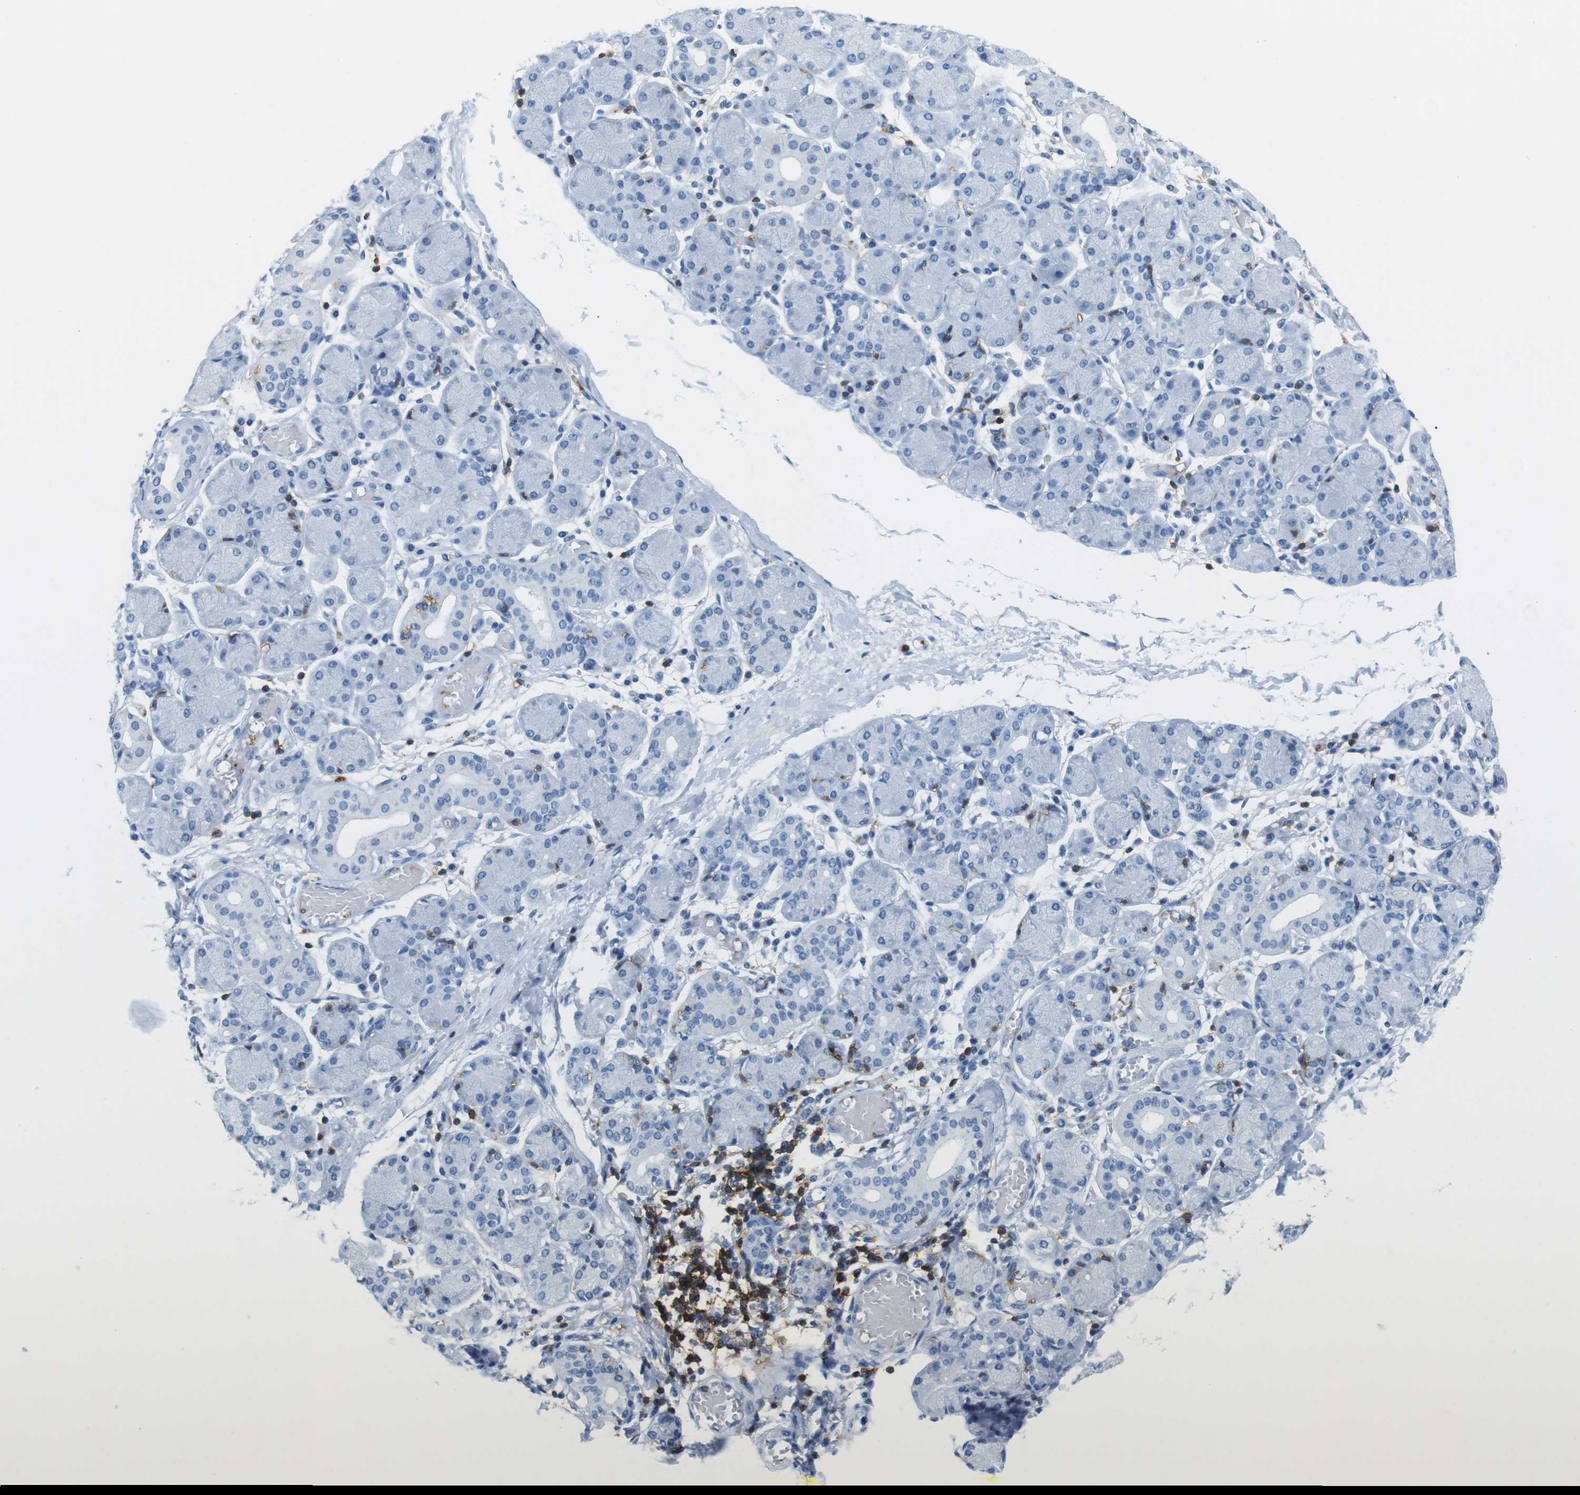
{"staining": {"intensity": "negative", "quantity": "none", "location": "none"}, "tissue": "salivary gland", "cell_type": "Glandular cells", "image_type": "normal", "snomed": [{"axis": "morphology", "description": "Normal tissue, NOS"}, {"axis": "topography", "description": "Salivary gland"}], "caption": "The micrograph displays no staining of glandular cells in unremarkable salivary gland. The staining was performed using DAB (3,3'-diaminobenzidine) to visualize the protein expression in brown, while the nuclei were stained in blue with hematoxylin (Magnification: 20x).", "gene": "LAT", "patient": {"sex": "female", "age": 24}}